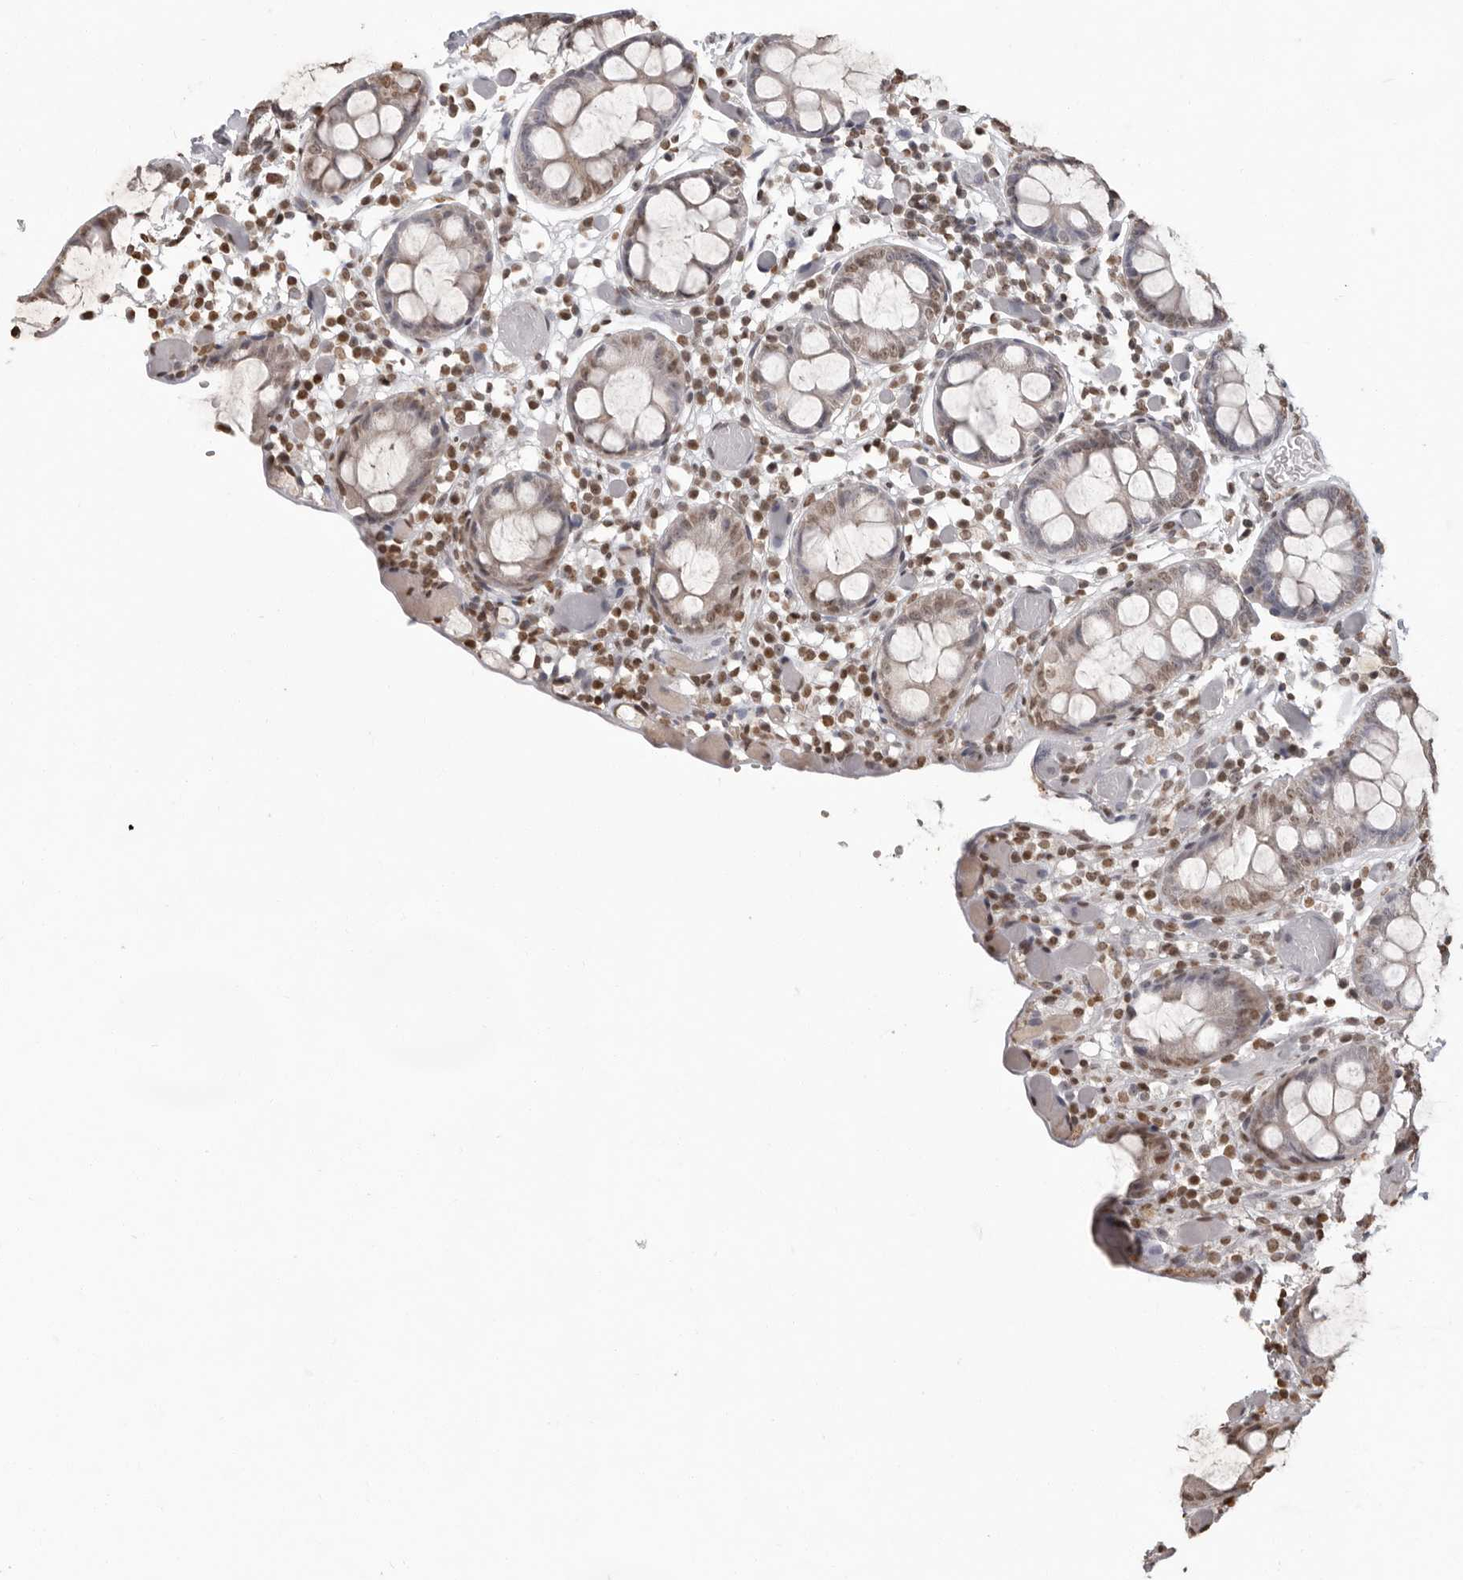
{"staining": {"intensity": "moderate", "quantity": ">75%", "location": "nuclear"}, "tissue": "colon", "cell_type": "Endothelial cells", "image_type": "normal", "snomed": [{"axis": "morphology", "description": "Normal tissue, NOS"}, {"axis": "topography", "description": "Colon"}], "caption": "The image demonstrates immunohistochemical staining of normal colon. There is moderate nuclear expression is present in approximately >75% of endothelial cells. The protein of interest is stained brown, and the nuclei are stained in blue (DAB (3,3'-diaminobenzidine) IHC with brightfield microscopy, high magnification).", "gene": "WDR45", "patient": {"sex": "male", "age": 14}}